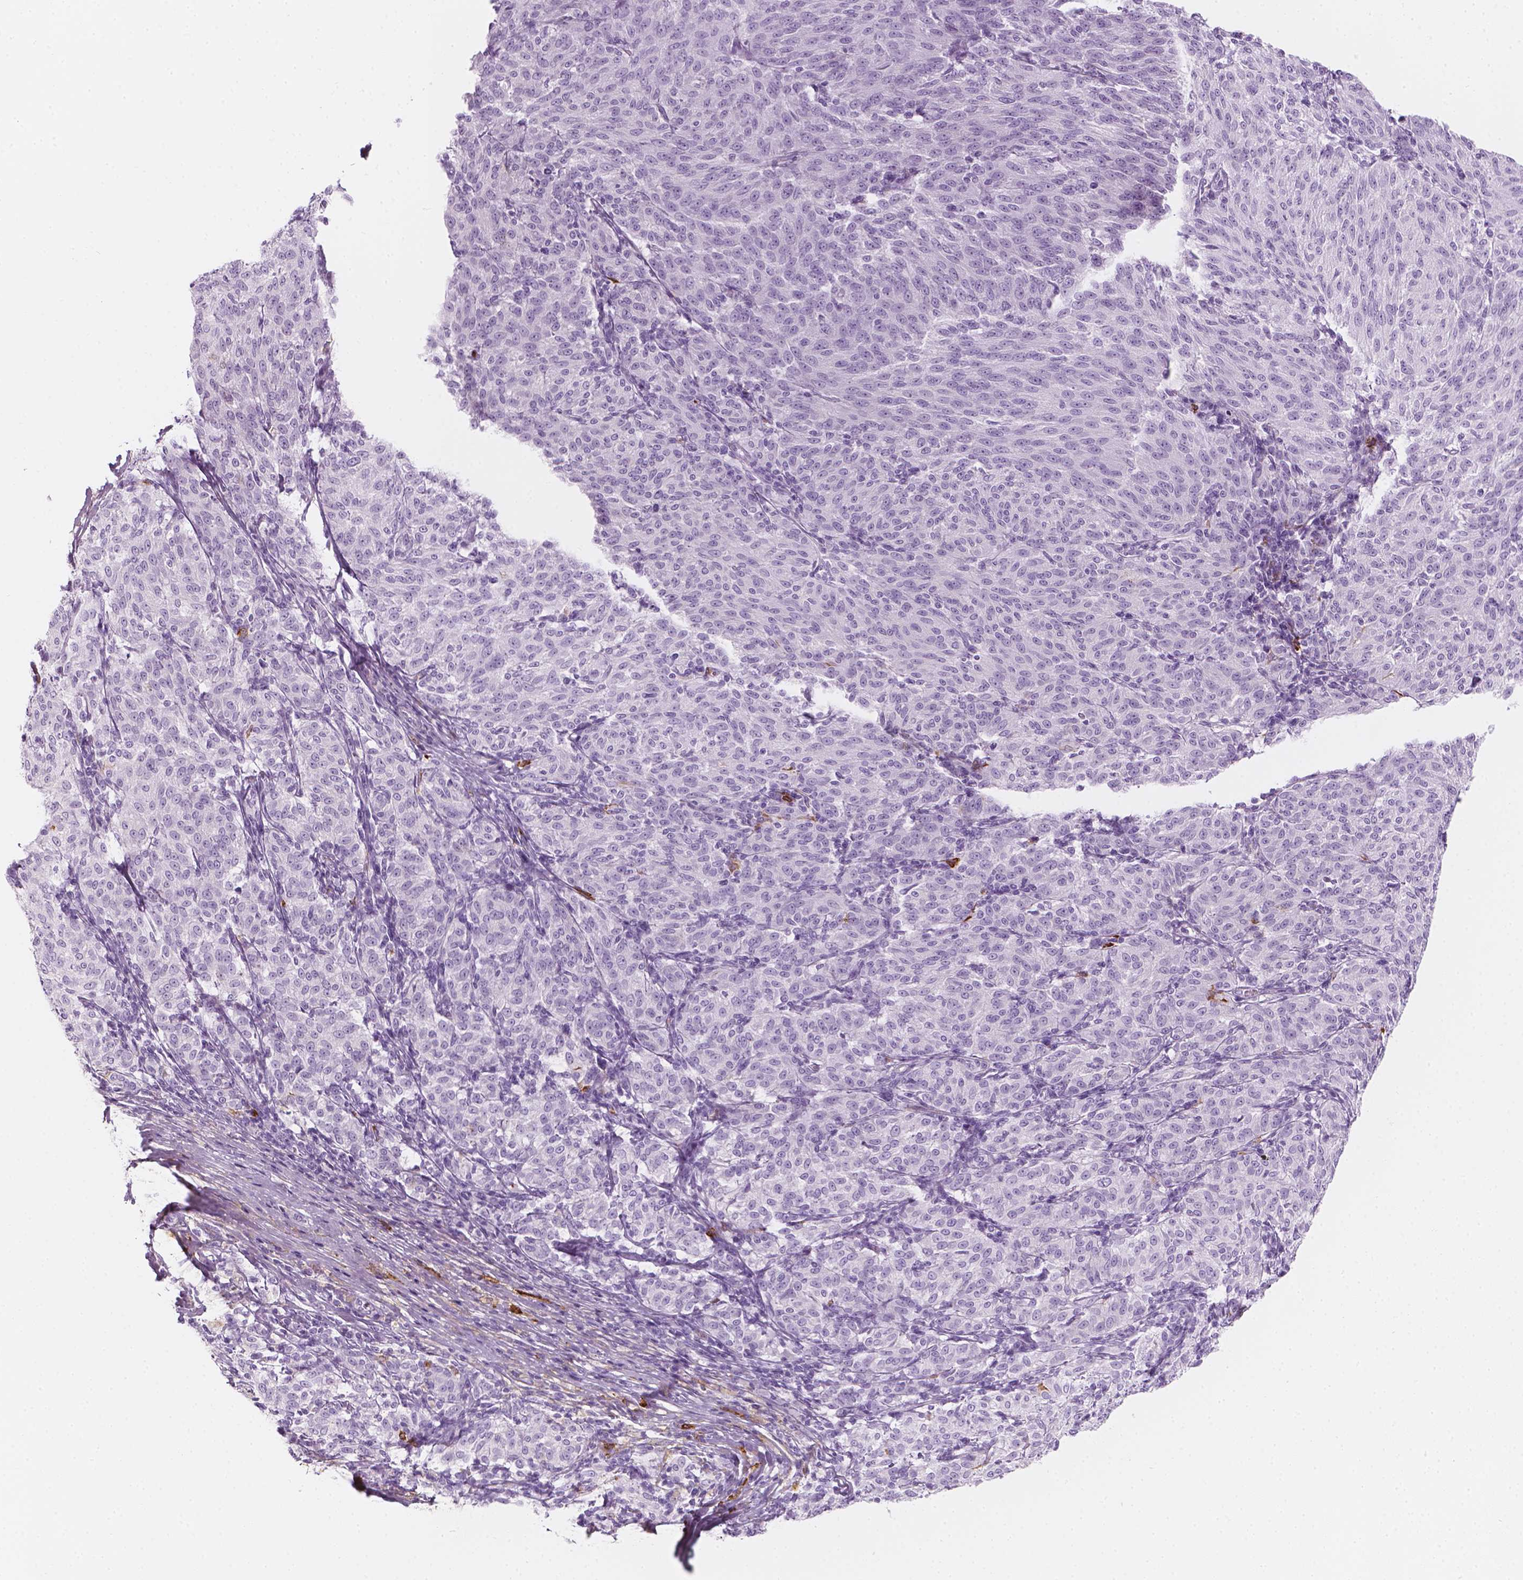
{"staining": {"intensity": "negative", "quantity": "none", "location": "none"}, "tissue": "melanoma", "cell_type": "Tumor cells", "image_type": "cancer", "snomed": [{"axis": "morphology", "description": "Malignant melanoma, NOS"}, {"axis": "topography", "description": "Skin"}], "caption": "Immunohistochemical staining of melanoma displays no significant staining in tumor cells. (DAB (3,3'-diaminobenzidine) immunohistochemistry, high magnification).", "gene": "CES1", "patient": {"sex": "female", "age": 72}}